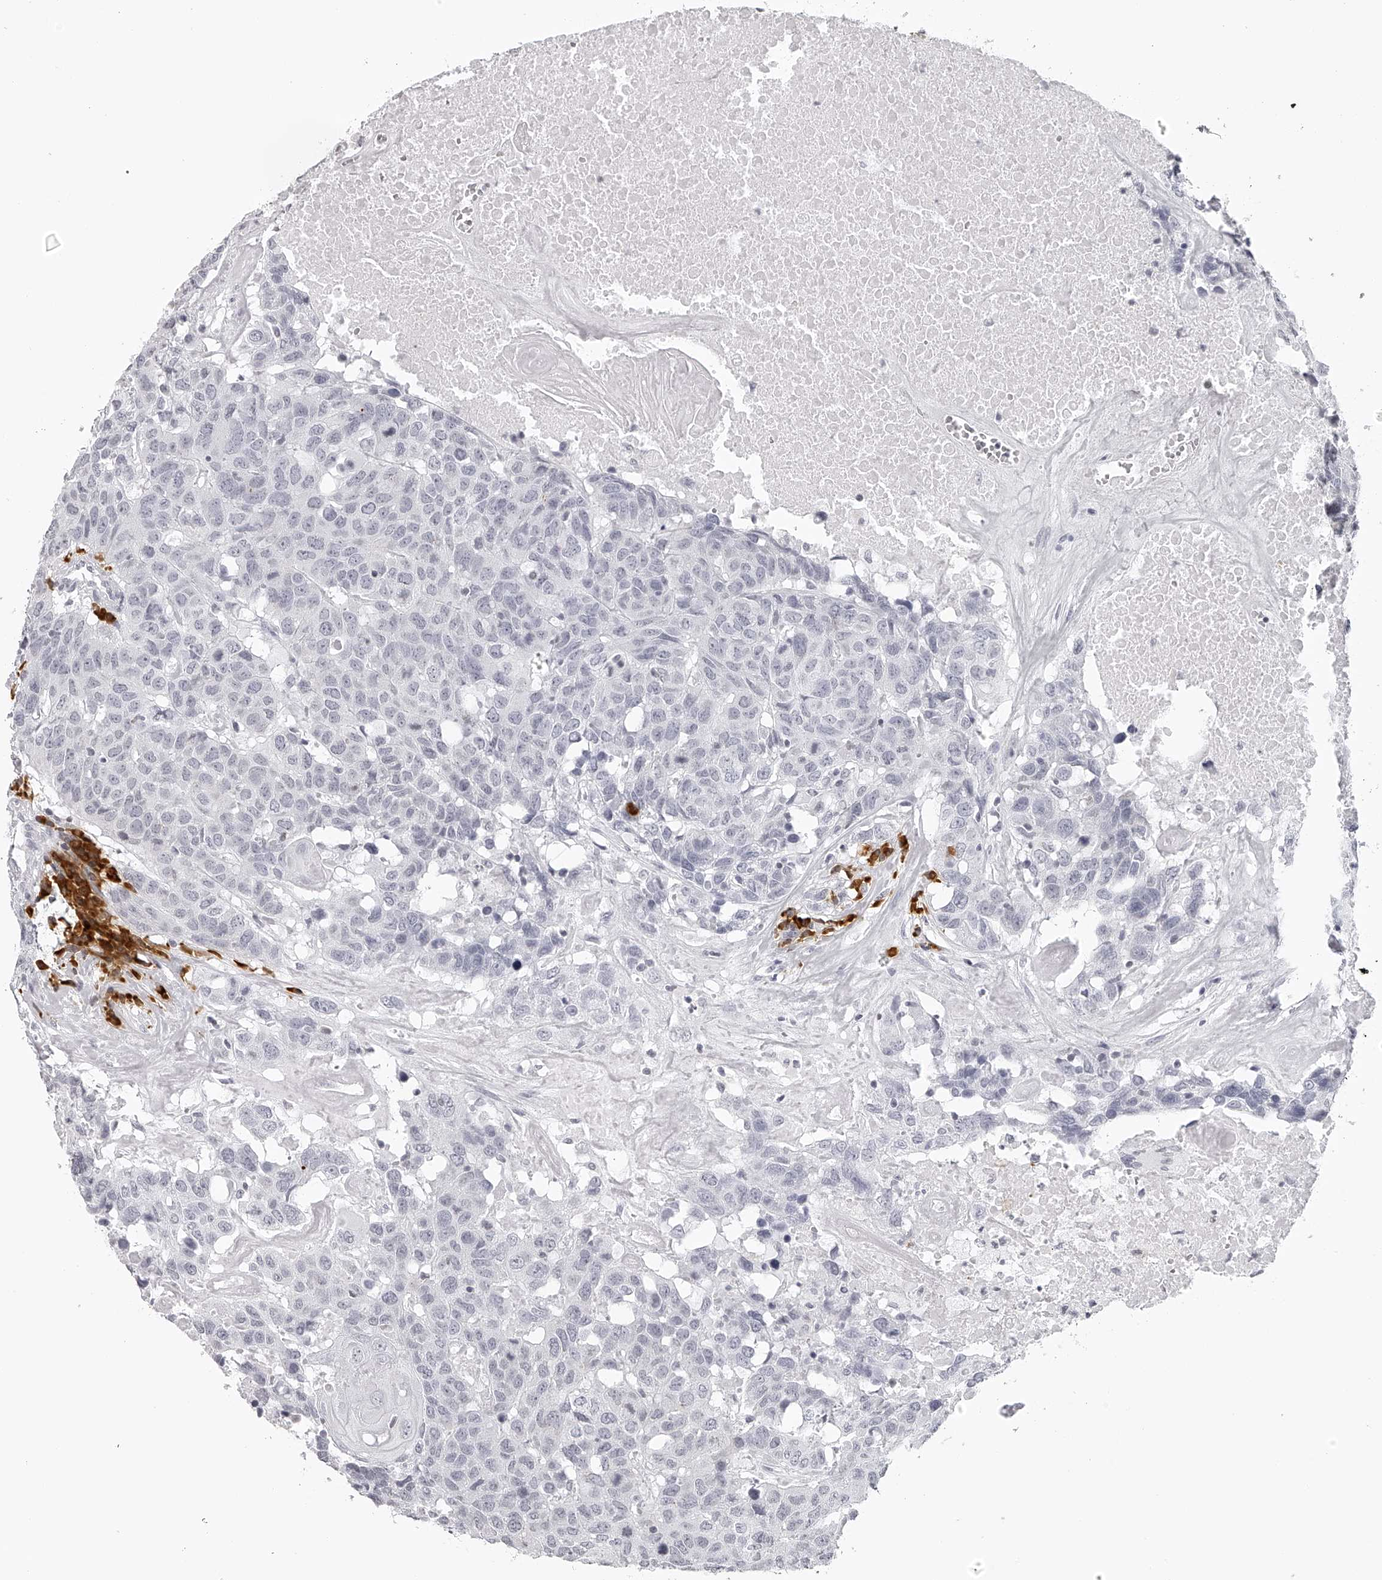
{"staining": {"intensity": "negative", "quantity": "none", "location": "none"}, "tissue": "head and neck cancer", "cell_type": "Tumor cells", "image_type": "cancer", "snomed": [{"axis": "morphology", "description": "Squamous cell carcinoma, NOS"}, {"axis": "topography", "description": "Head-Neck"}], "caption": "There is no significant staining in tumor cells of head and neck squamous cell carcinoma.", "gene": "SEC11C", "patient": {"sex": "male", "age": 66}}